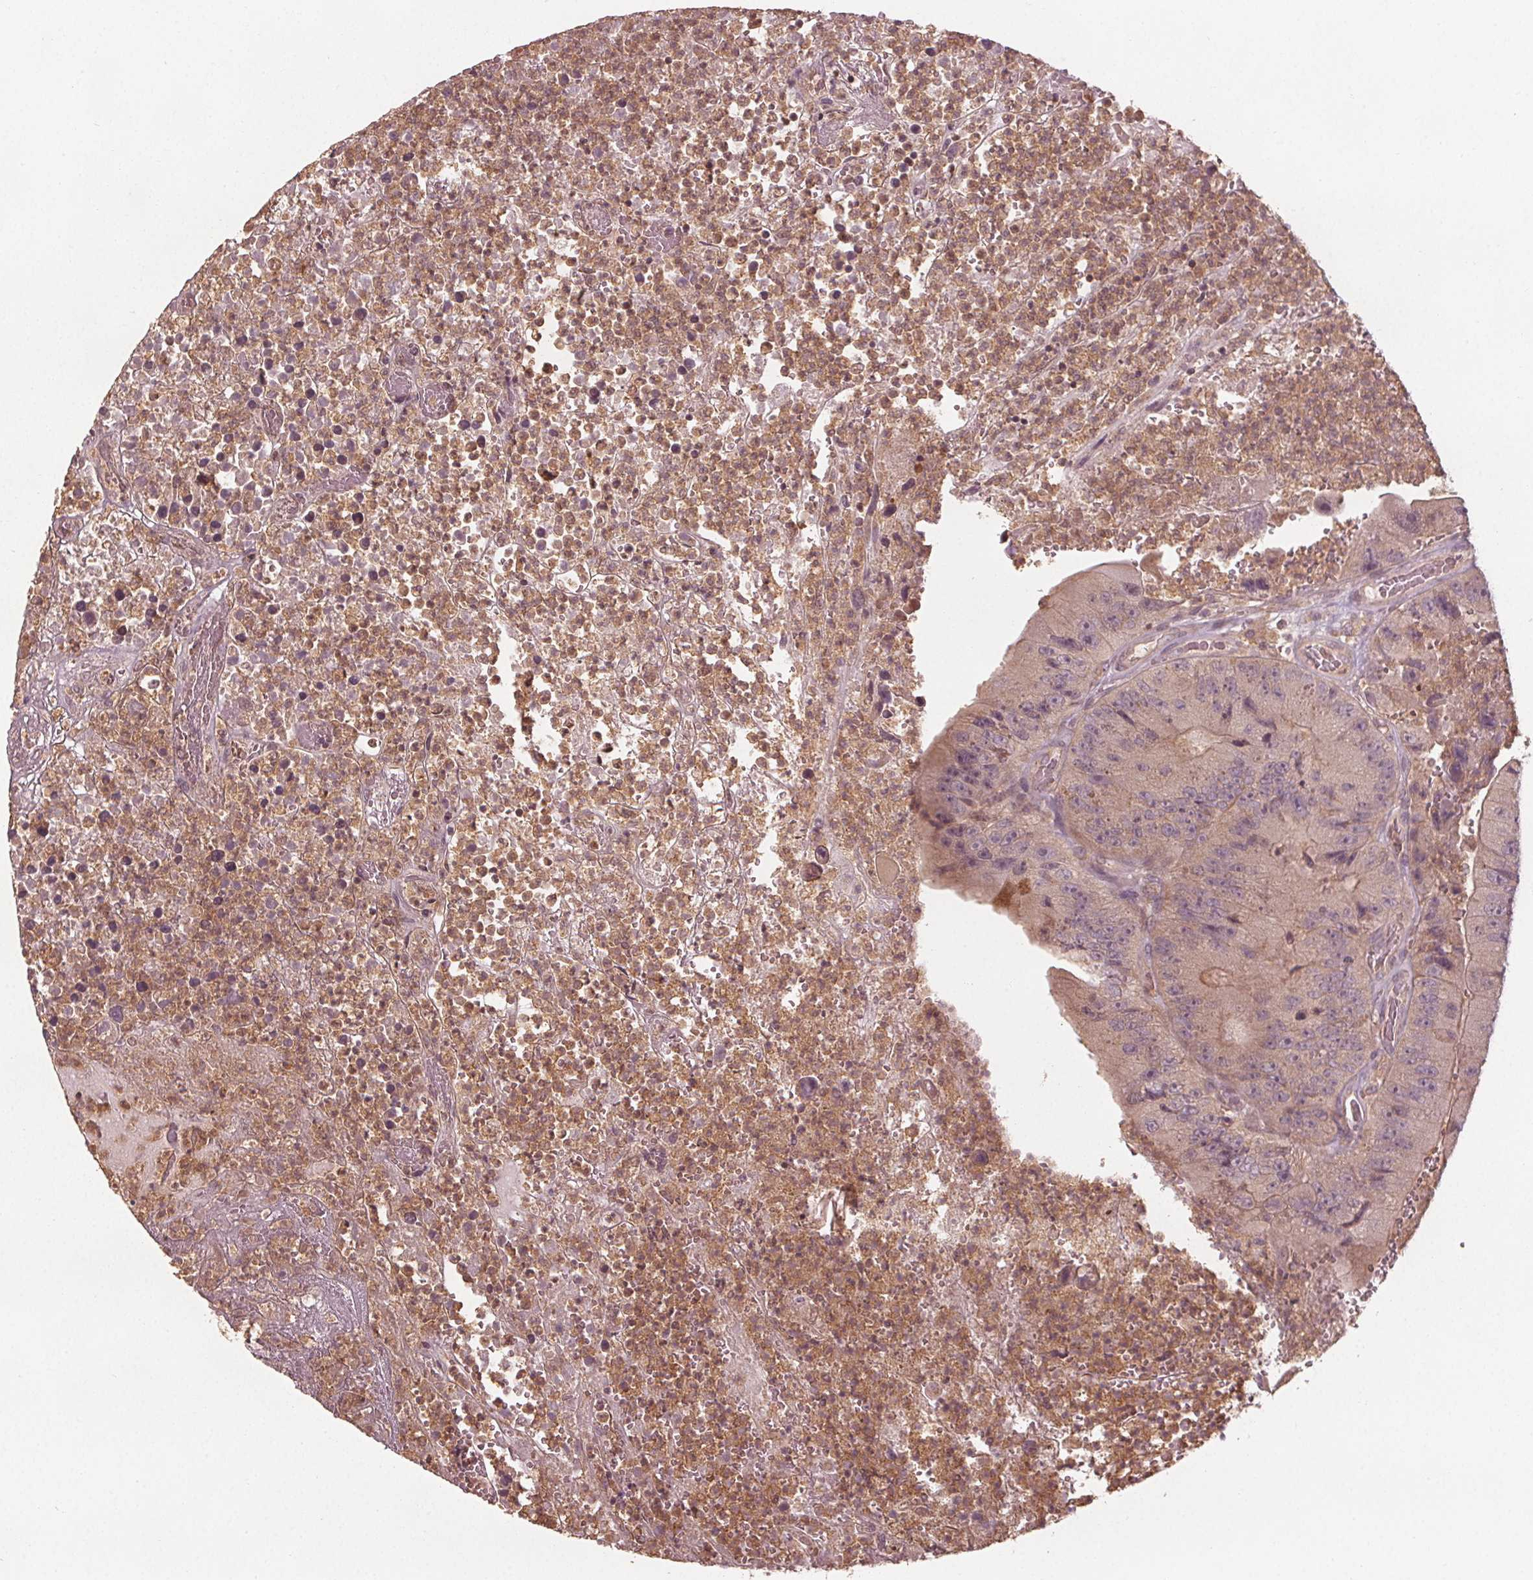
{"staining": {"intensity": "weak", "quantity": "<25%", "location": "cytoplasmic/membranous"}, "tissue": "colorectal cancer", "cell_type": "Tumor cells", "image_type": "cancer", "snomed": [{"axis": "morphology", "description": "Adenocarcinoma, NOS"}, {"axis": "topography", "description": "Colon"}], "caption": "Human colorectal cancer stained for a protein using immunohistochemistry reveals no positivity in tumor cells.", "gene": "GNB2", "patient": {"sex": "female", "age": 86}}